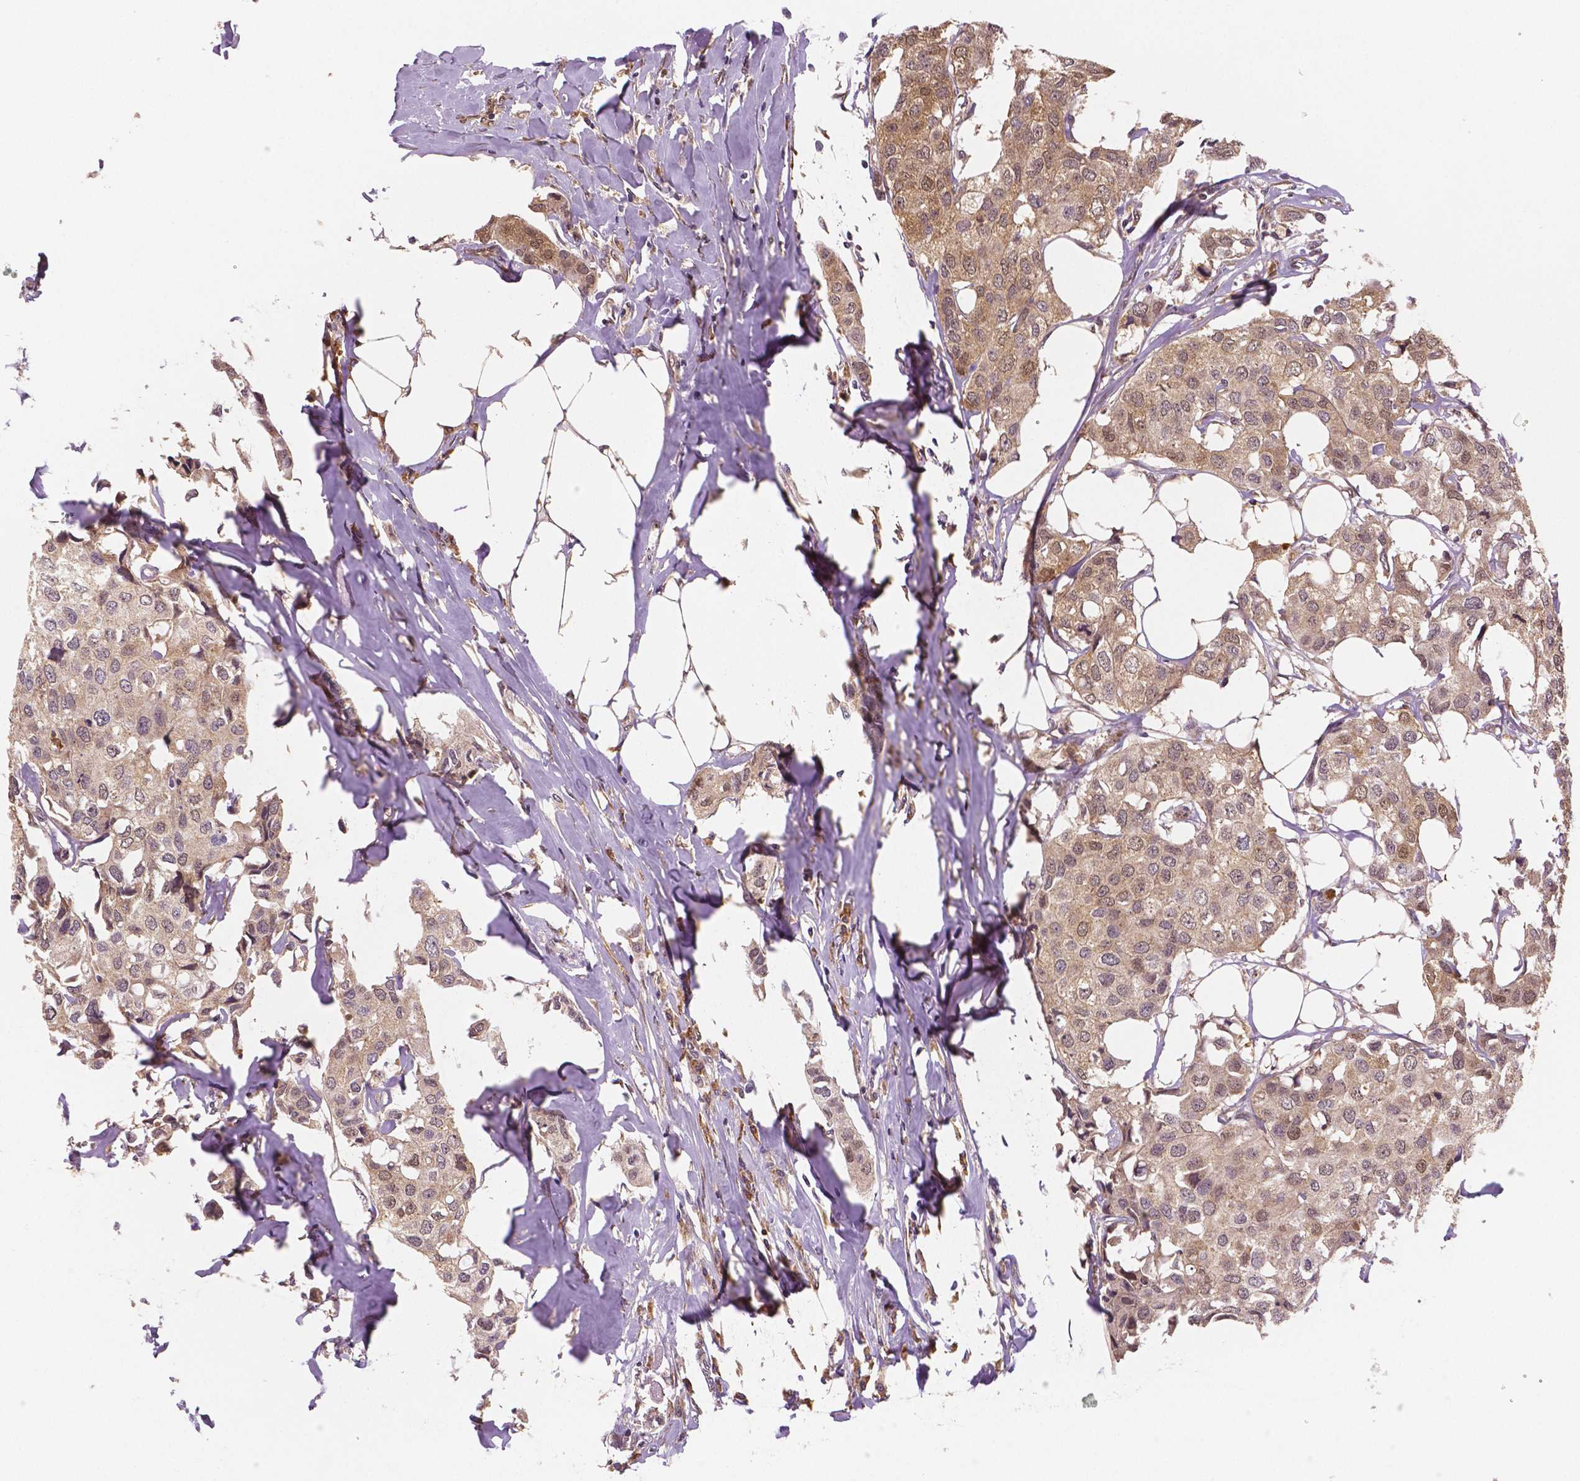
{"staining": {"intensity": "moderate", "quantity": ">75%", "location": "cytoplasmic/membranous,nuclear"}, "tissue": "breast cancer", "cell_type": "Tumor cells", "image_type": "cancer", "snomed": [{"axis": "morphology", "description": "Duct carcinoma"}, {"axis": "topography", "description": "Breast"}], "caption": "Immunohistochemistry (IHC) (DAB (3,3'-diaminobenzidine)) staining of human breast invasive ductal carcinoma displays moderate cytoplasmic/membranous and nuclear protein positivity in approximately >75% of tumor cells.", "gene": "STAT3", "patient": {"sex": "female", "age": 80}}